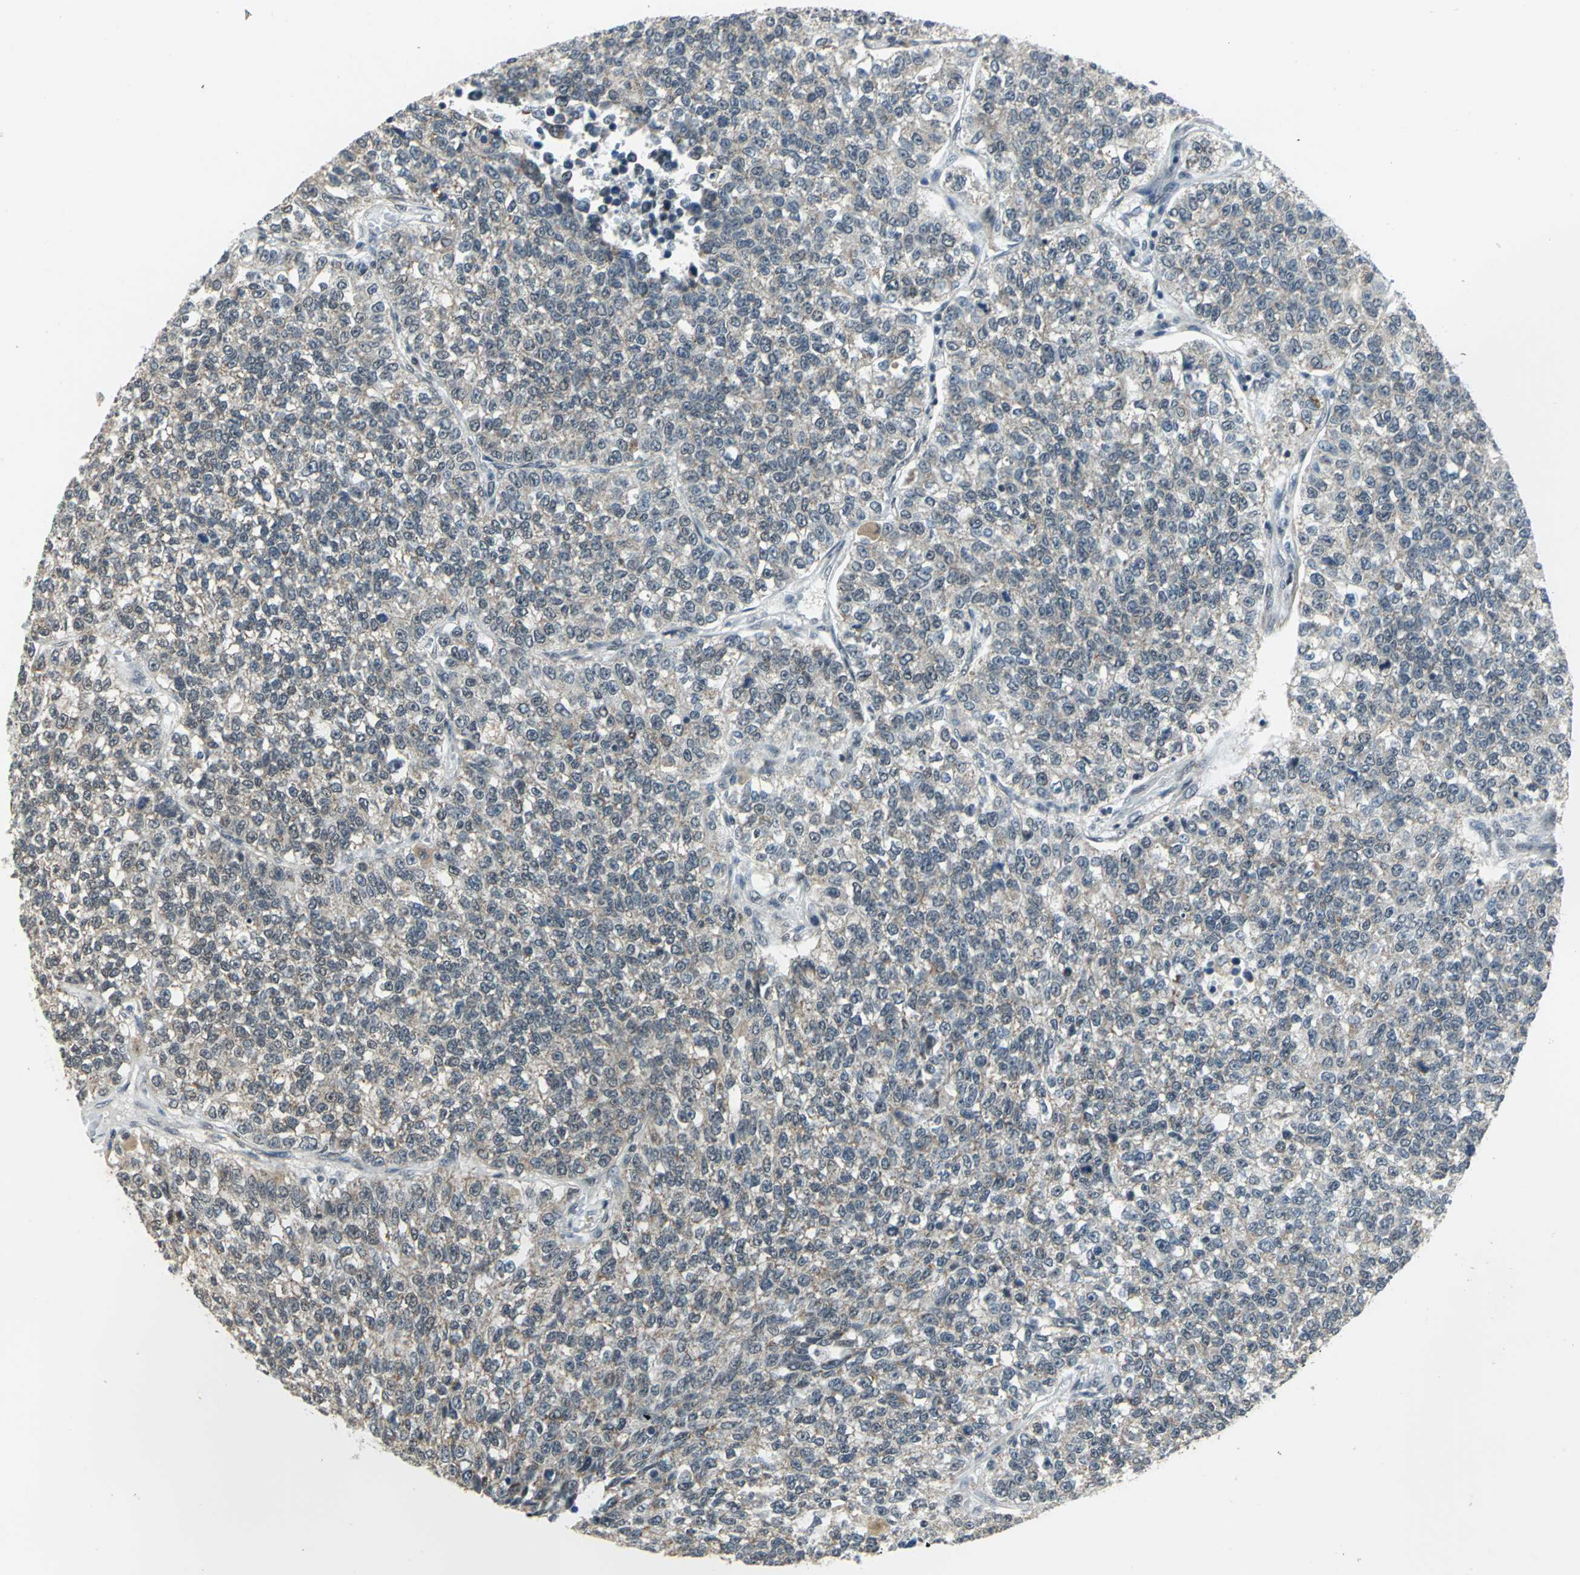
{"staining": {"intensity": "weak", "quantity": ">75%", "location": "cytoplasmic/membranous"}, "tissue": "lung cancer", "cell_type": "Tumor cells", "image_type": "cancer", "snomed": [{"axis": "morphology", "description": "Adenocarcinoma, NOS"}, {"axis": "topography", "description": "Lung"}], "caption": "Protein expression analysis of human adenocarcinoma (lung) reveals weak cytoplasmic/membranous expression in about >75% of tumor cells.", "gene": "MTA1", "patient": {"sex": "male", "age": 49}}